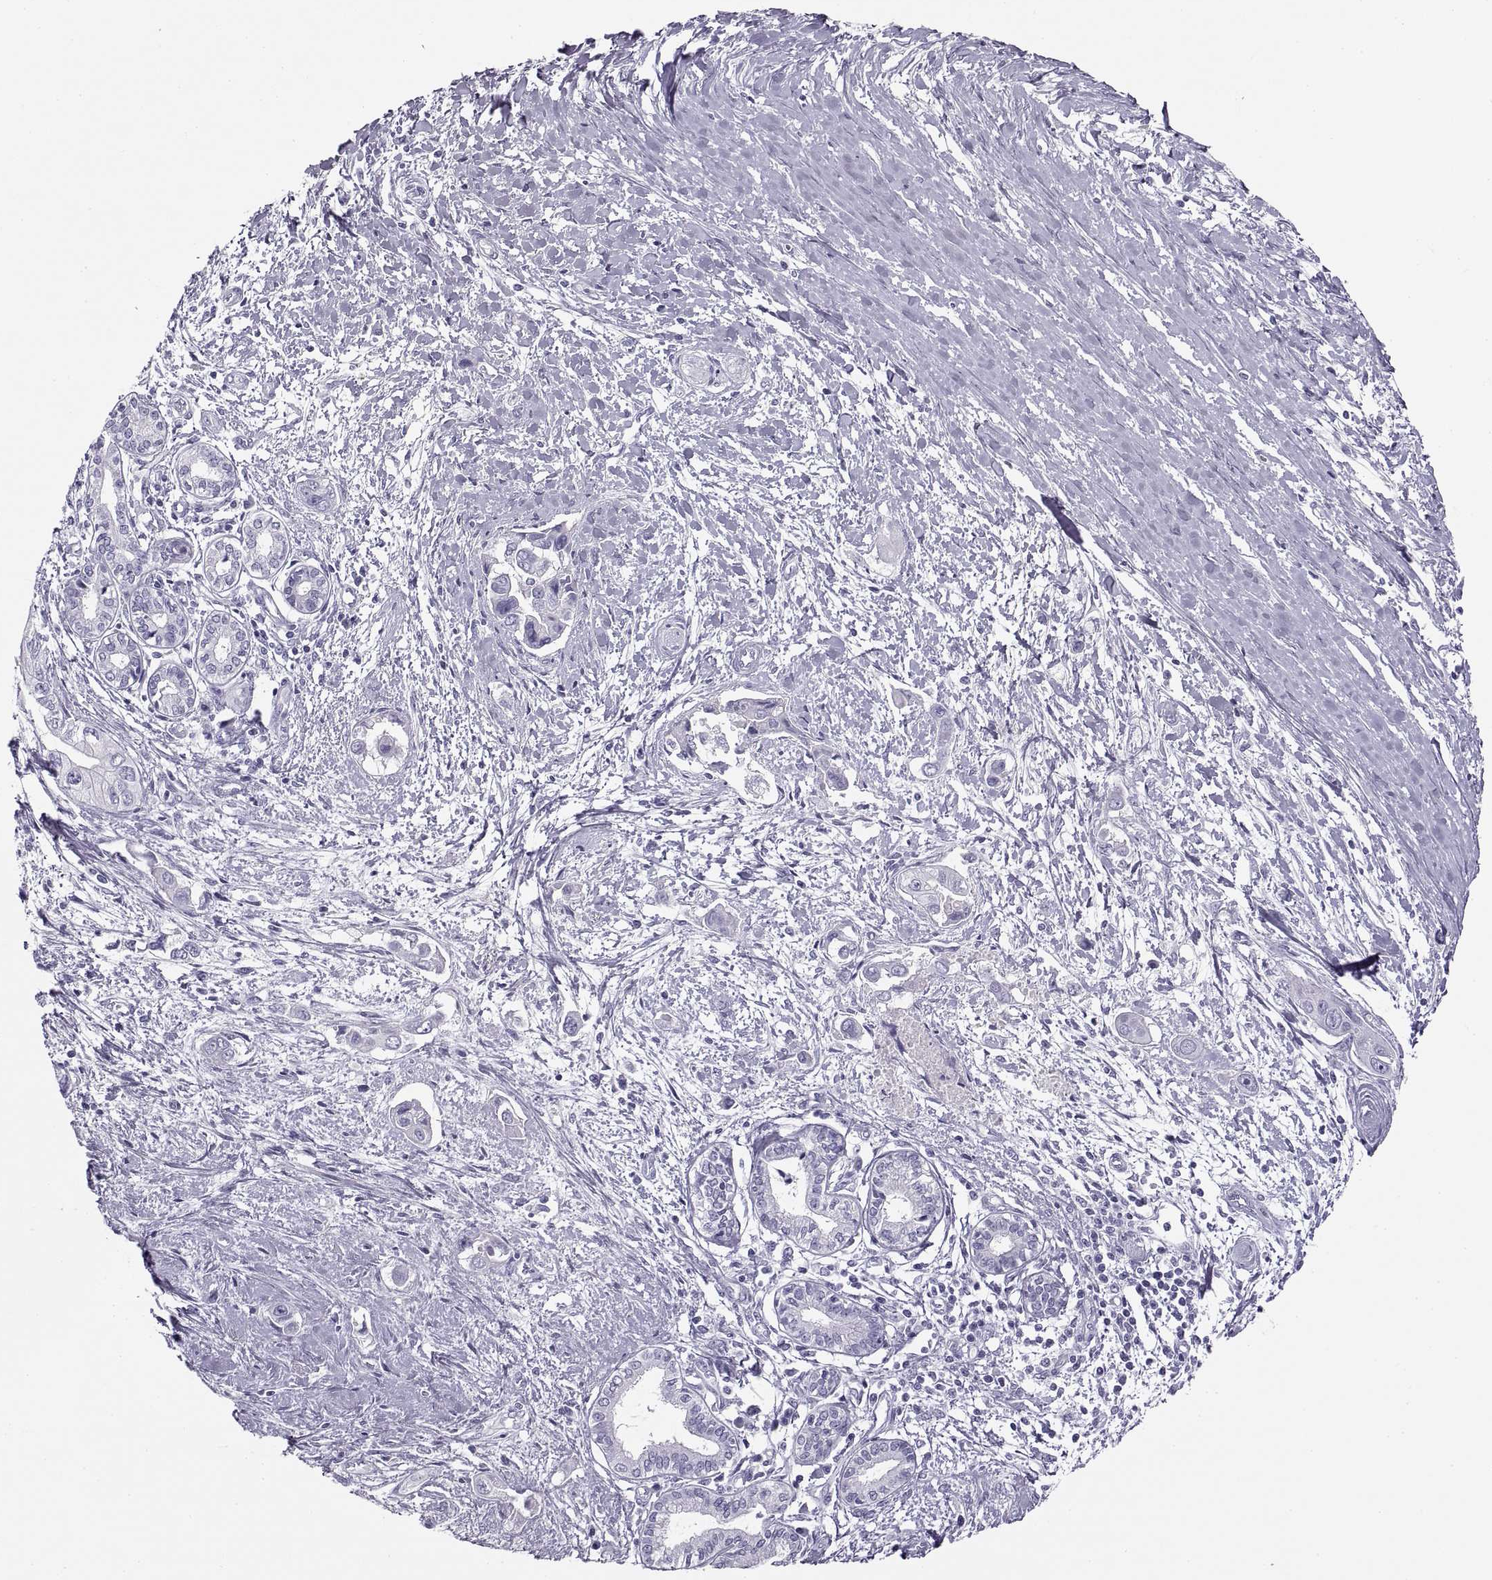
{"staining": {"intensity": "negative", "quantity": "none", "location": "none"}, "tissue": "pancreatic cancer", "cell_type": "Tumor cells", "image_type": "cancer", "snomed": [{"axis": "morphology", "description": "Adenocarcinoma, NOS"}, {"axis": "topography", "description": "Pancreas"}], "caption": "A high-resolution micrograph shows IHC staining of pancreatic cancer (adenocarcinoma), which exhibits no significant staining in tumor cells. (DAB immunohistochemistry (IHC), high magnification).", "gene": "SEMG1", "patient": {"sex": "male", "age": 60}}